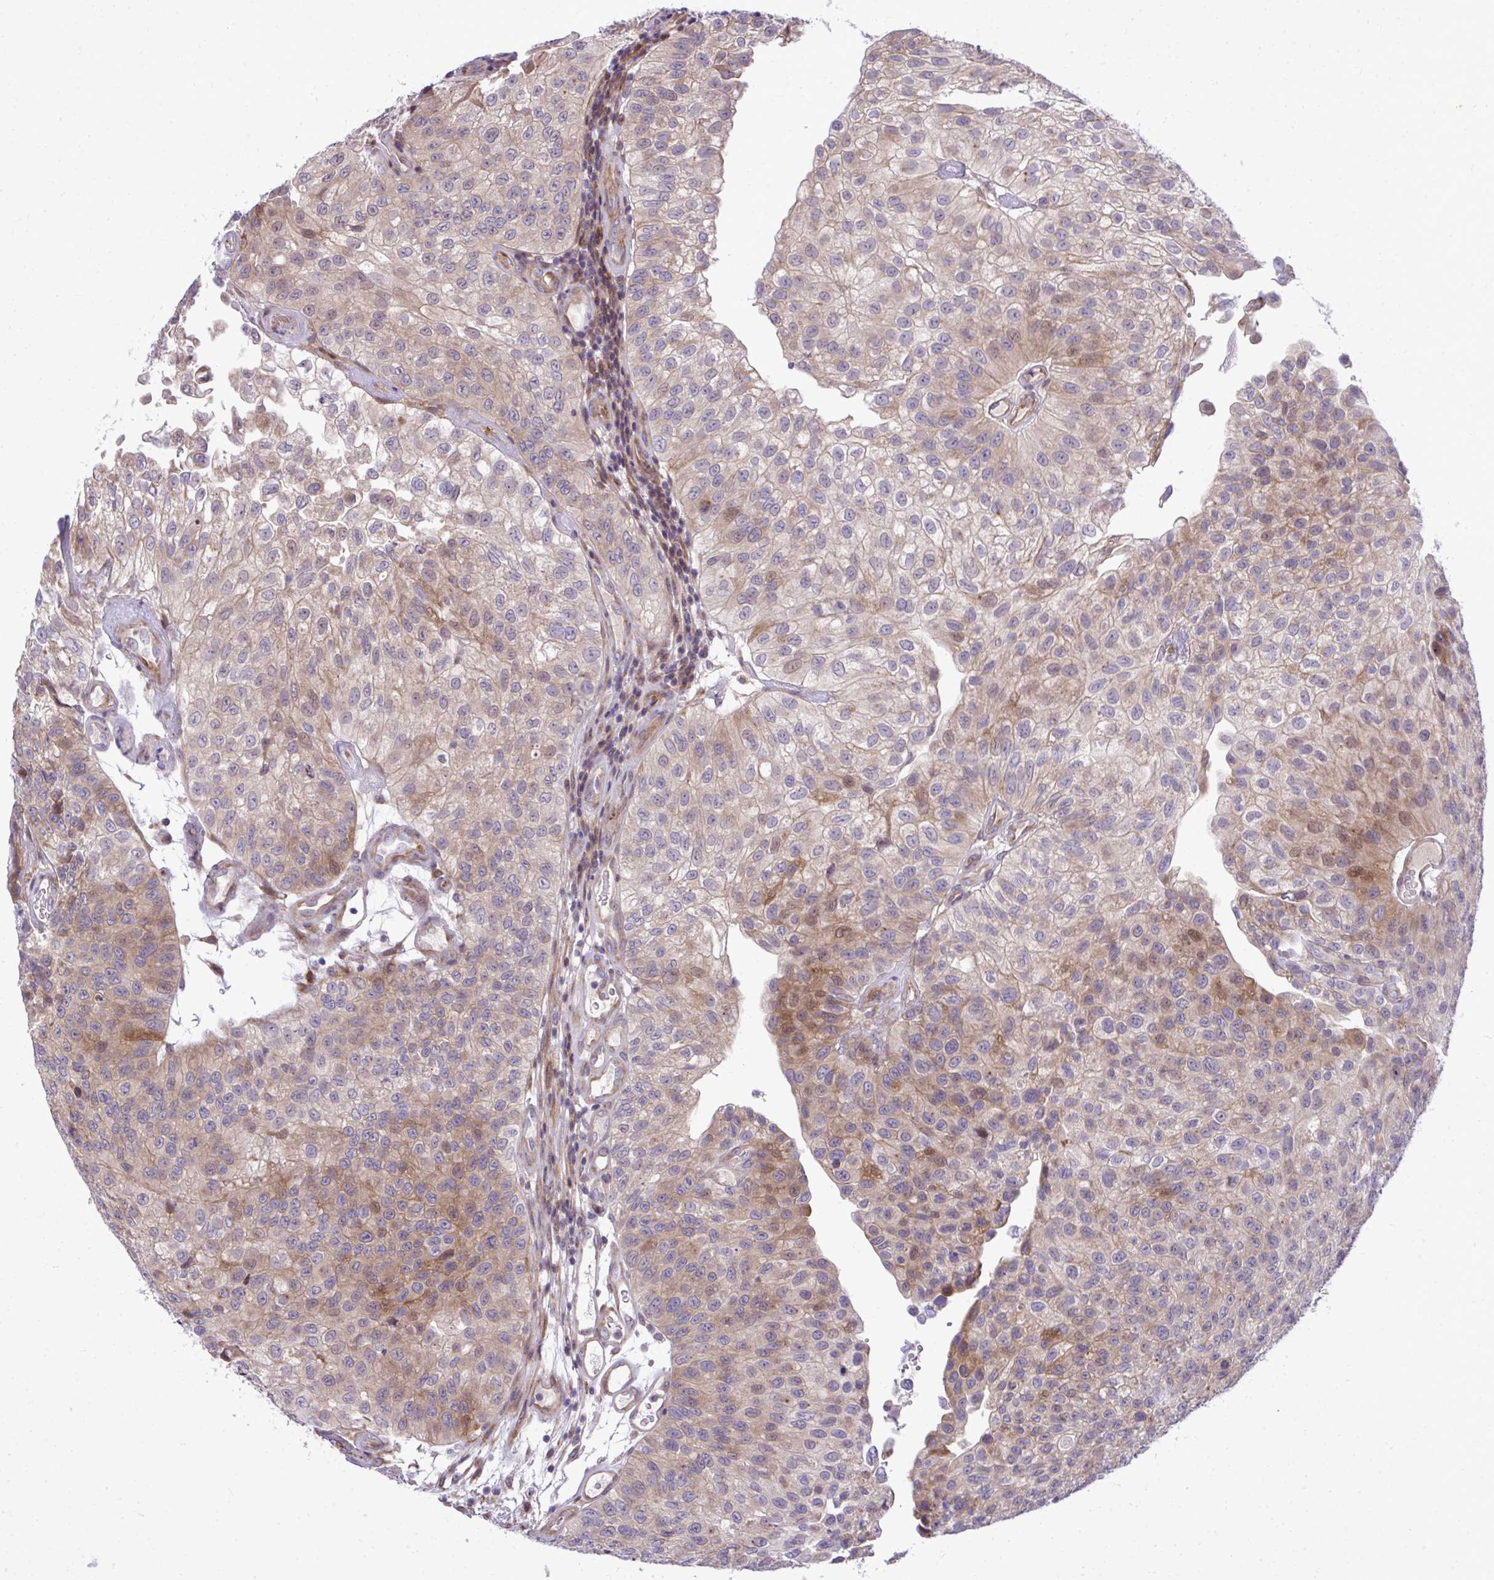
{"staining": {"intensity": "moderate", "quantity": "25%-75%", "location": "cytoplasmic/membranous,nuclear"}, "tissue": "urothelial cancer", "cell_type": "Tumor cells", "image_type": "cancer", "snomed": [{"axis": "morphology", "description": "Urothelial carcinoma, NOS"}, {"axis": "topography", "description": "Urinary bladder"}], "caption": "This is a micrograph of immunohistochemistry (IHC) staining of urothelial cancer, which shows moderate expression in the cytoplasmic/membranous and nuclear of tumor cells.", "gene": "ZSCAN9", "patient": {"sex": "male", "age": 87}}